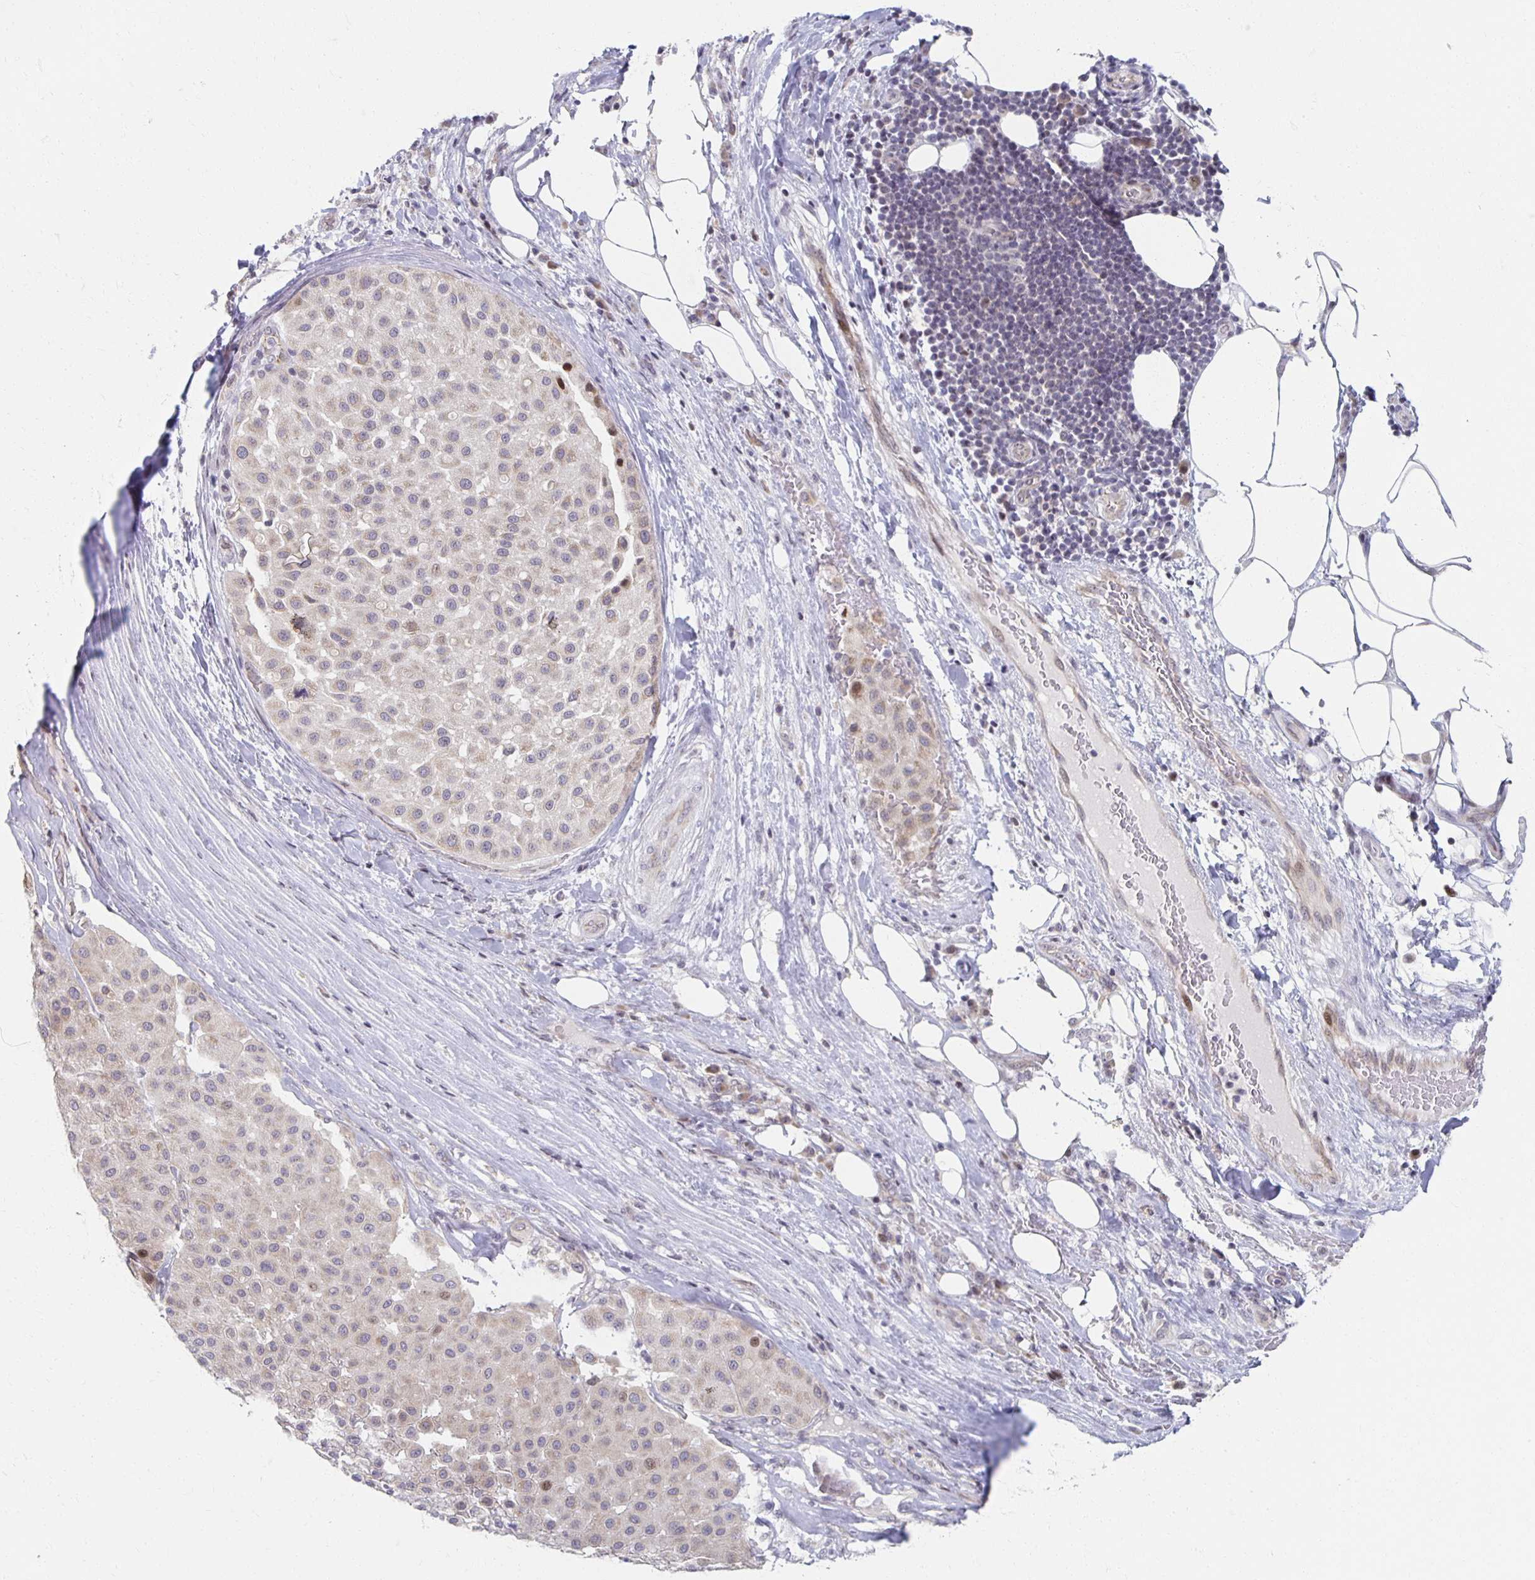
{"staining": {"intensity": "moderate", "quantity": "<25%", "location": "nuclear"}, "tissue": "melanoma", "cell_type": "Tumor cells", "image_type": "cancer", "snomed": [{"axis": "morphology", "description": "Malignant melanoma, Metastatic site"}, {"axis": "topography", "description": "Smooth muscle"}], "caption": "Melanoma stained with DAB (3,3'-diaminobenzidine) immunohistochemistry displays low levels of moderate nuclear staining in about <25% of tumor cells. (DAB (3,3'-diaminobenzidine) IHC, brown staining for protein, blue staining for nuclei).", "gene": "HCFC1R1", "patient": {"sex": "male", "age": 41}}